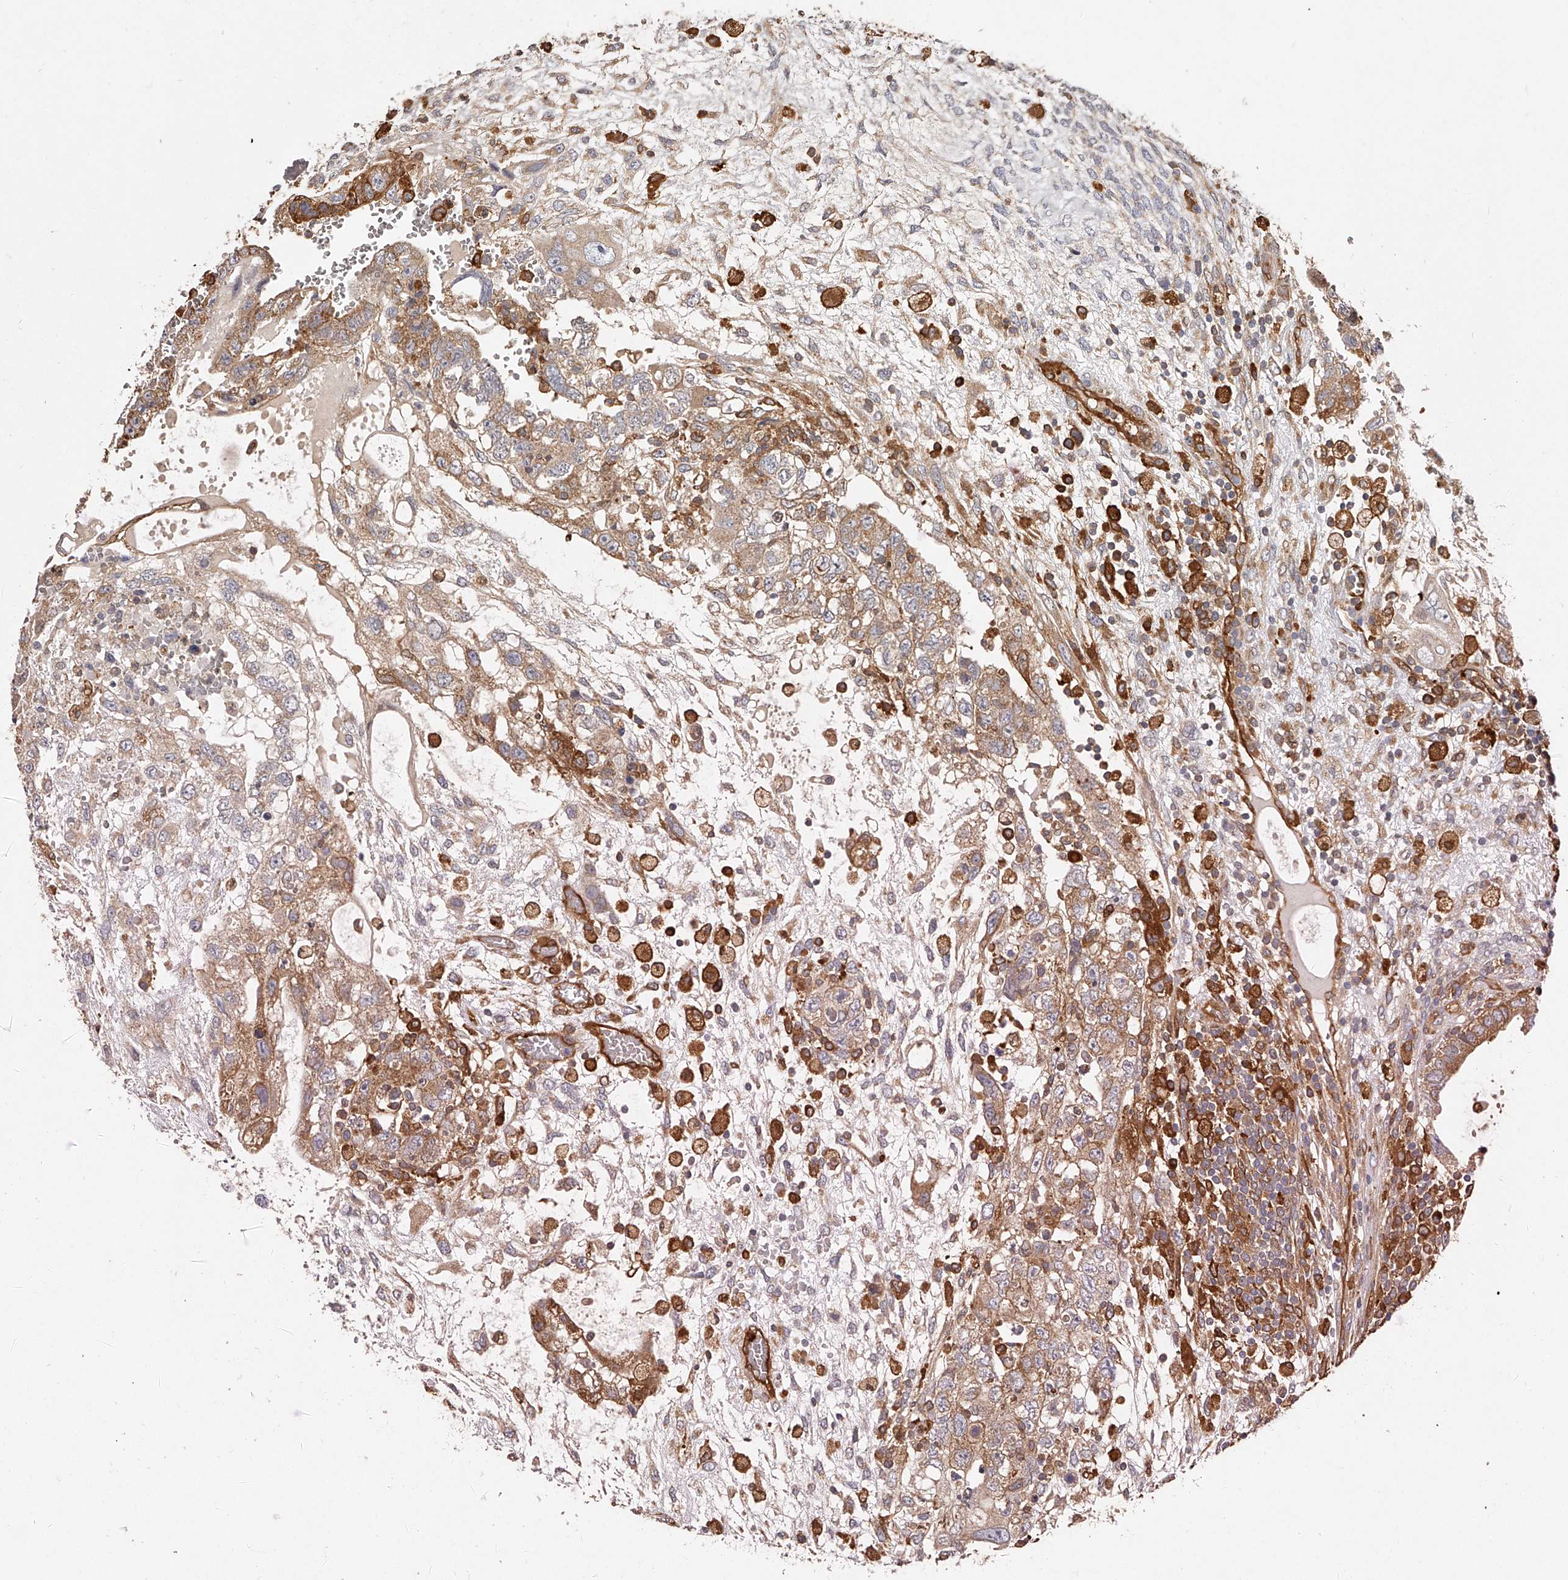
{"staining": {"intensity": "moderate", "quantity": ">75%", "location": "cytoplasmic/membranous"}, "tissue": "testis cancer", "cell_type": "Tumor cells", "image_type": "cancer", "snomed": [{"axis": "morphology", "description": "Carcinoma, Embryonal, NOS"}, {"axis": "topography", "description": "Testis"}], "caption": "Immunohistochemical staining of human embryonal carcinoma (testis) demonstrates medium levels of moderate cytoplasmic/membranous protein positivity in about >75% of tumor cells. Nuclei are stained in blue.", "gene": "LAP3", "patient": {"sex": "male", "age": 36}}